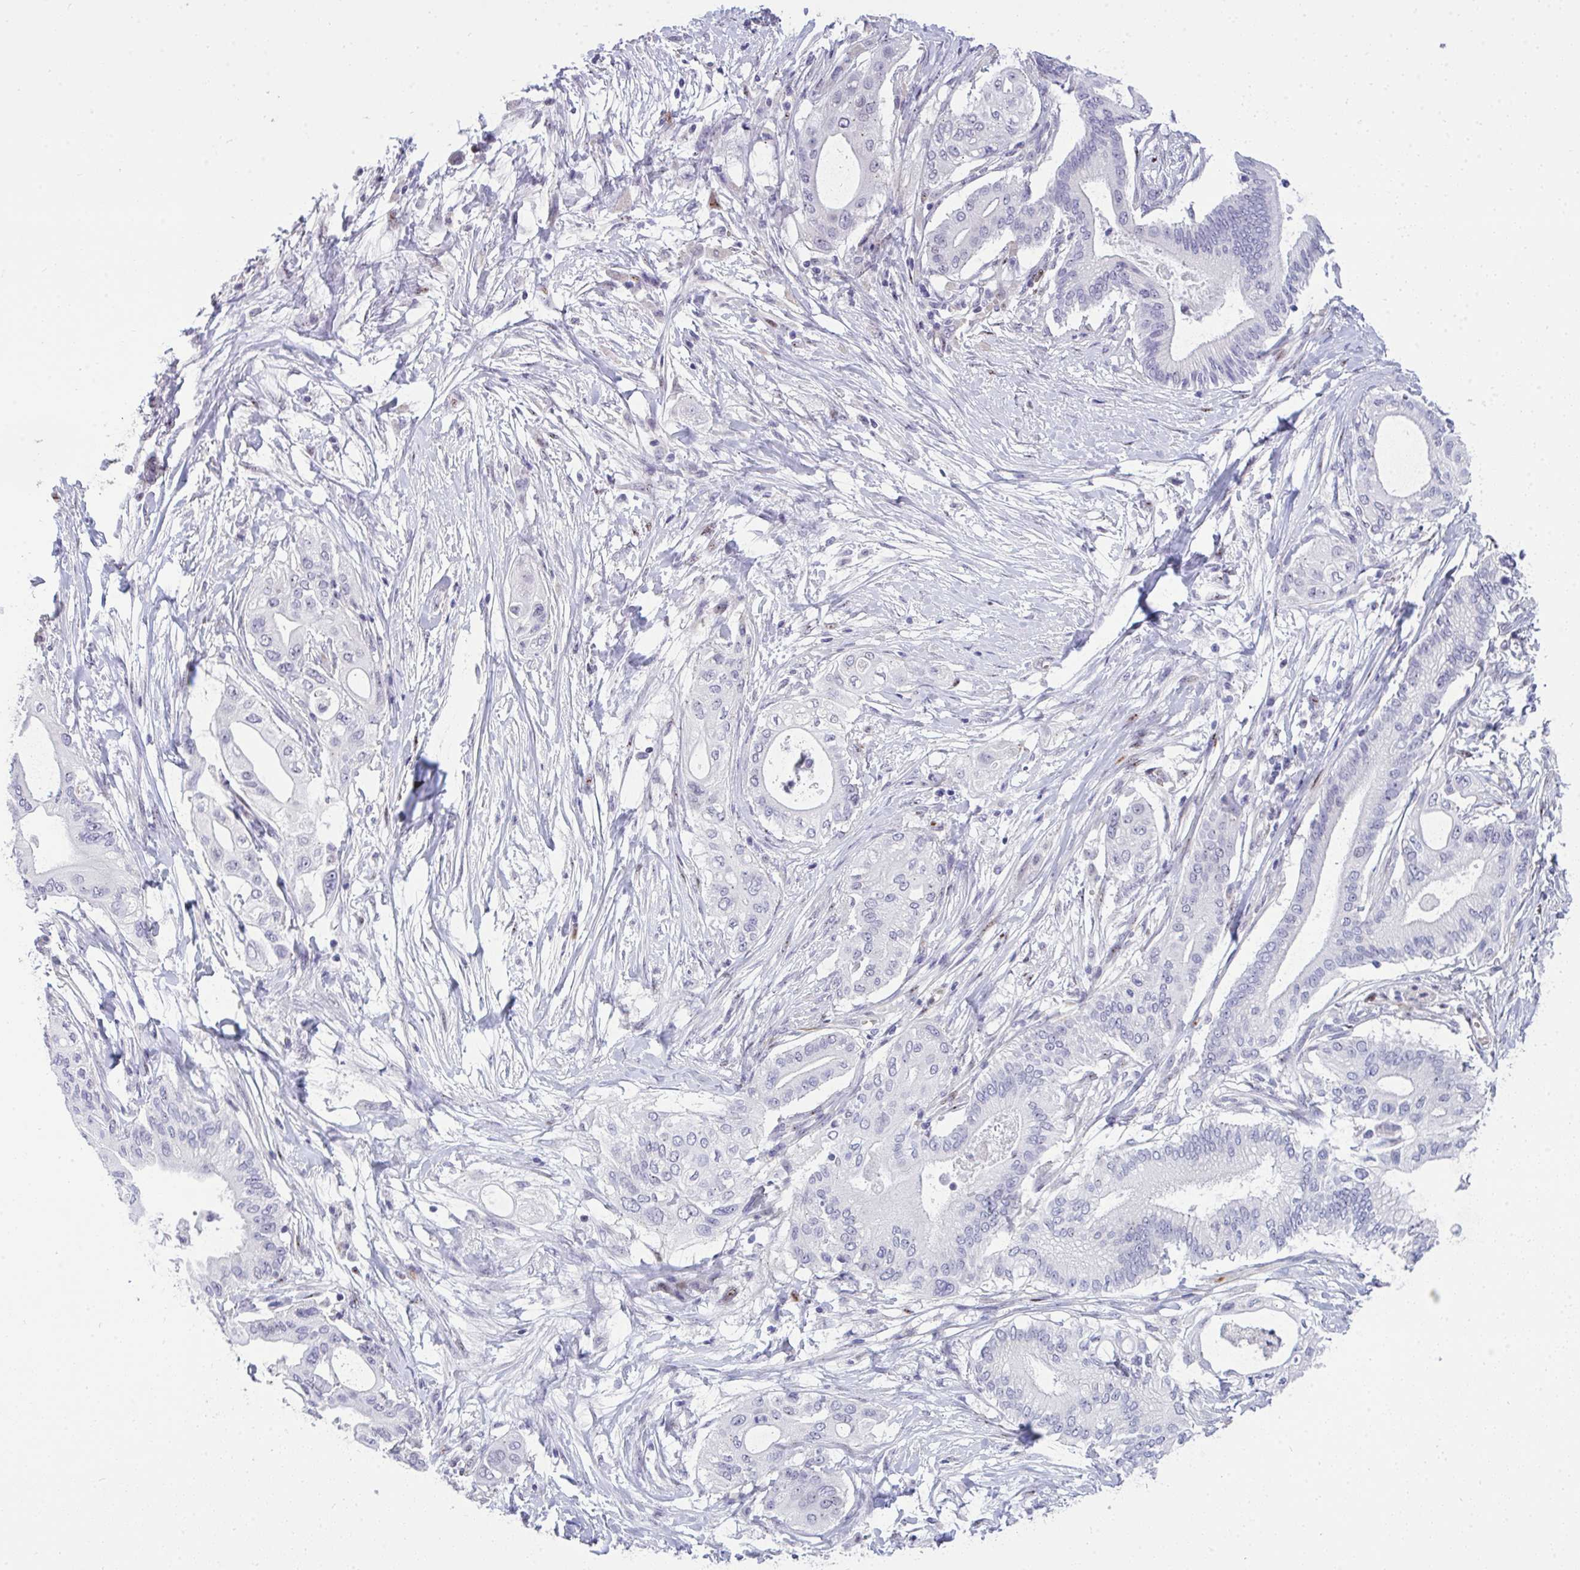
{"staining": {"intensity": "weak", "quantity": "<25%", "location": "nuclear"}, "tissue": "pancreatic cancer", "cell_type": "Tumor cells", "image_type": "cancer", "snomed": [{"axis": "morphology", "description": "Adenocarcinoma, NOS"}, {"axis": "topography", "description": "Pancreas"}], "caption": "Pancreatic adenocarcinoma was stained to show a protein in brown. There is no significant expression in tumor cells. (Stains: DAB (3,3'-diaminobenzidine) immunohistochemistry (IHC) with hematoxylin counter stain, Microscopy: brightfield microscopy at high magnification).", "gene": "PLPPR3", "patient": {"sex": "male", "age": 68}}